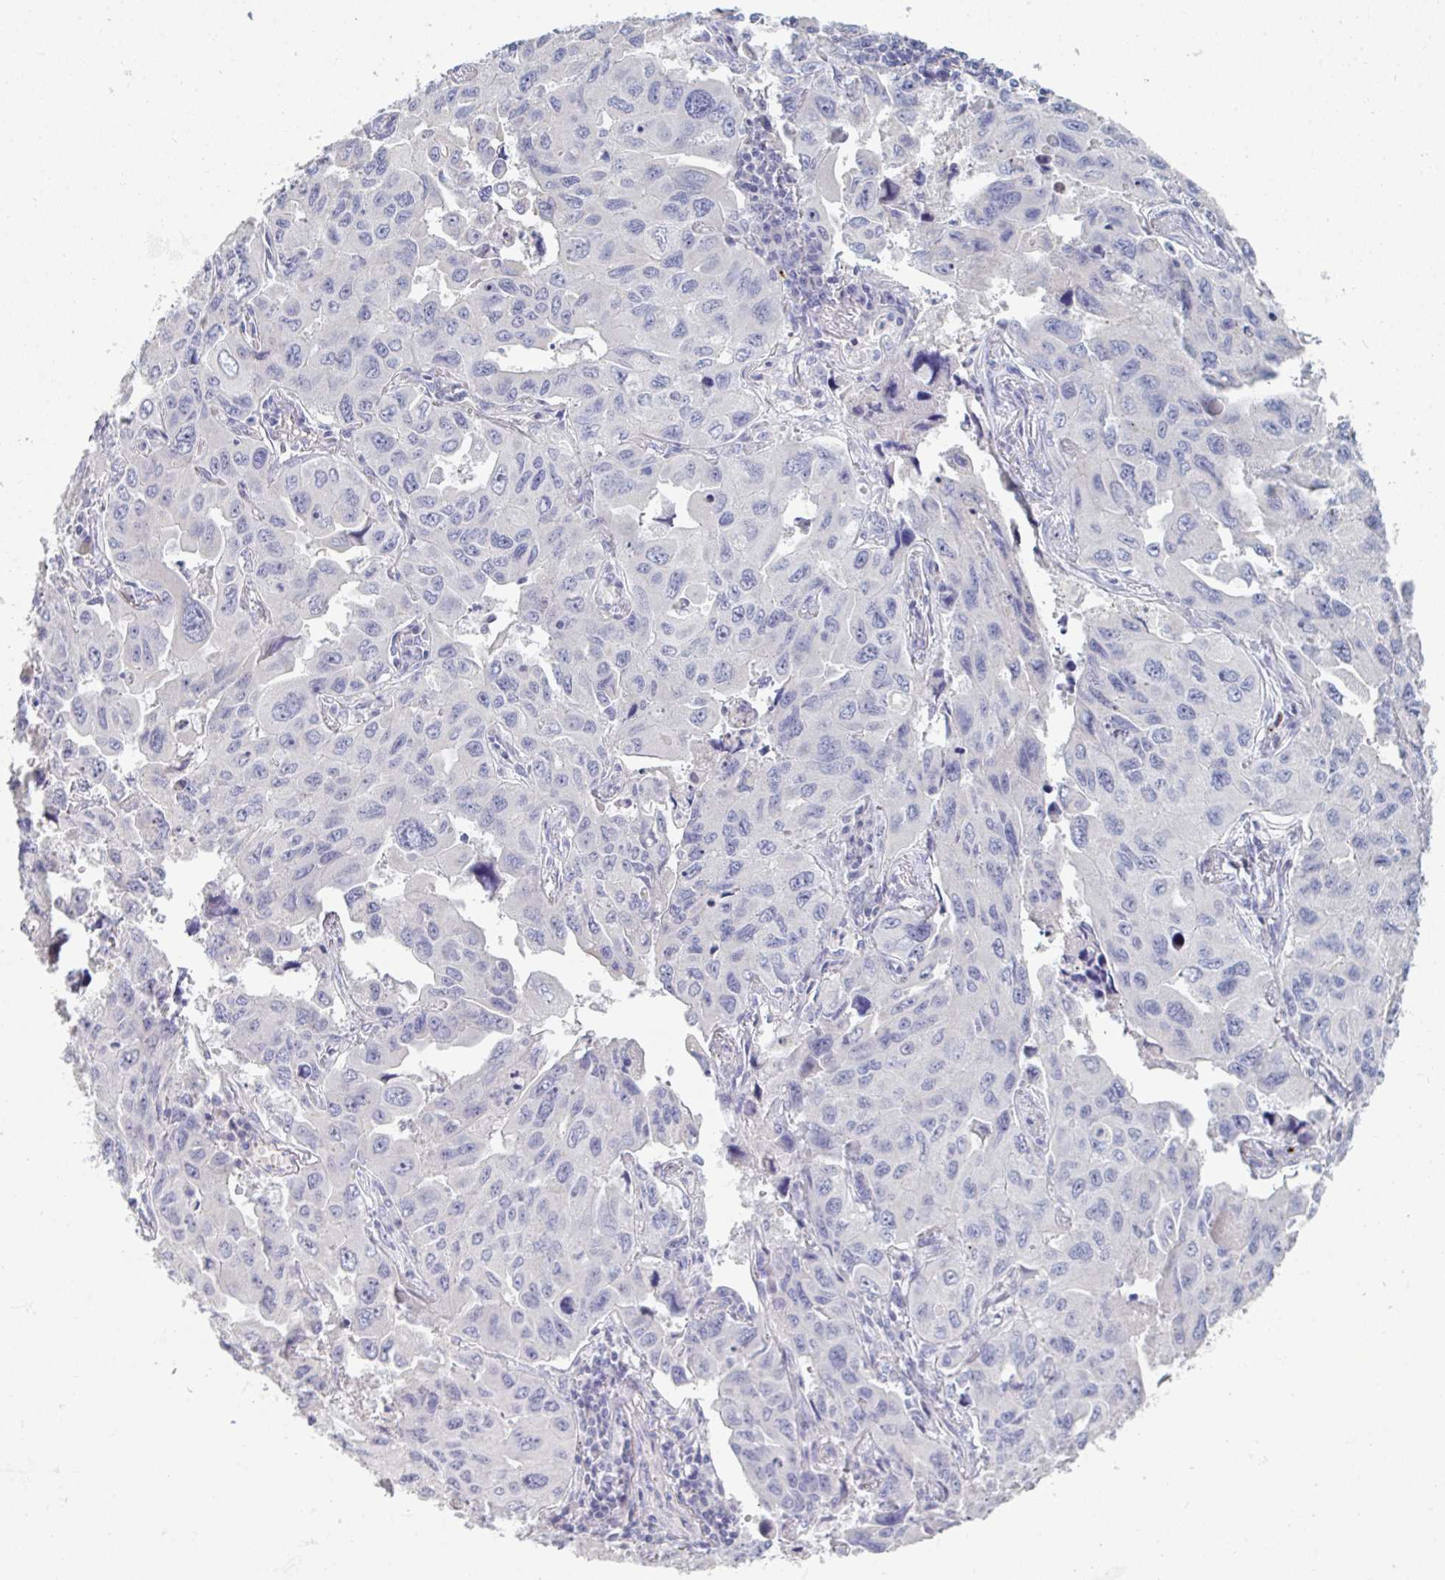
{"staining": {"intensity": "negative", "quantity": "none", "location": "none"}, "tissue": "lung cancer", "cell_type": "Tumor cells", "image_type": "cancer", "snomed": [{"axis": "morphology", "description": "Adenocarcinoma, NOS"}, {"axis": "topography", "description": "Lung"}], "caption": "Human lung cancer (adenocarcinoma) stained for a protein using IHC shows no positivity in tumor cells.", "gene": "HGFAC", "patient": {"sex": "male", "age": 64}}